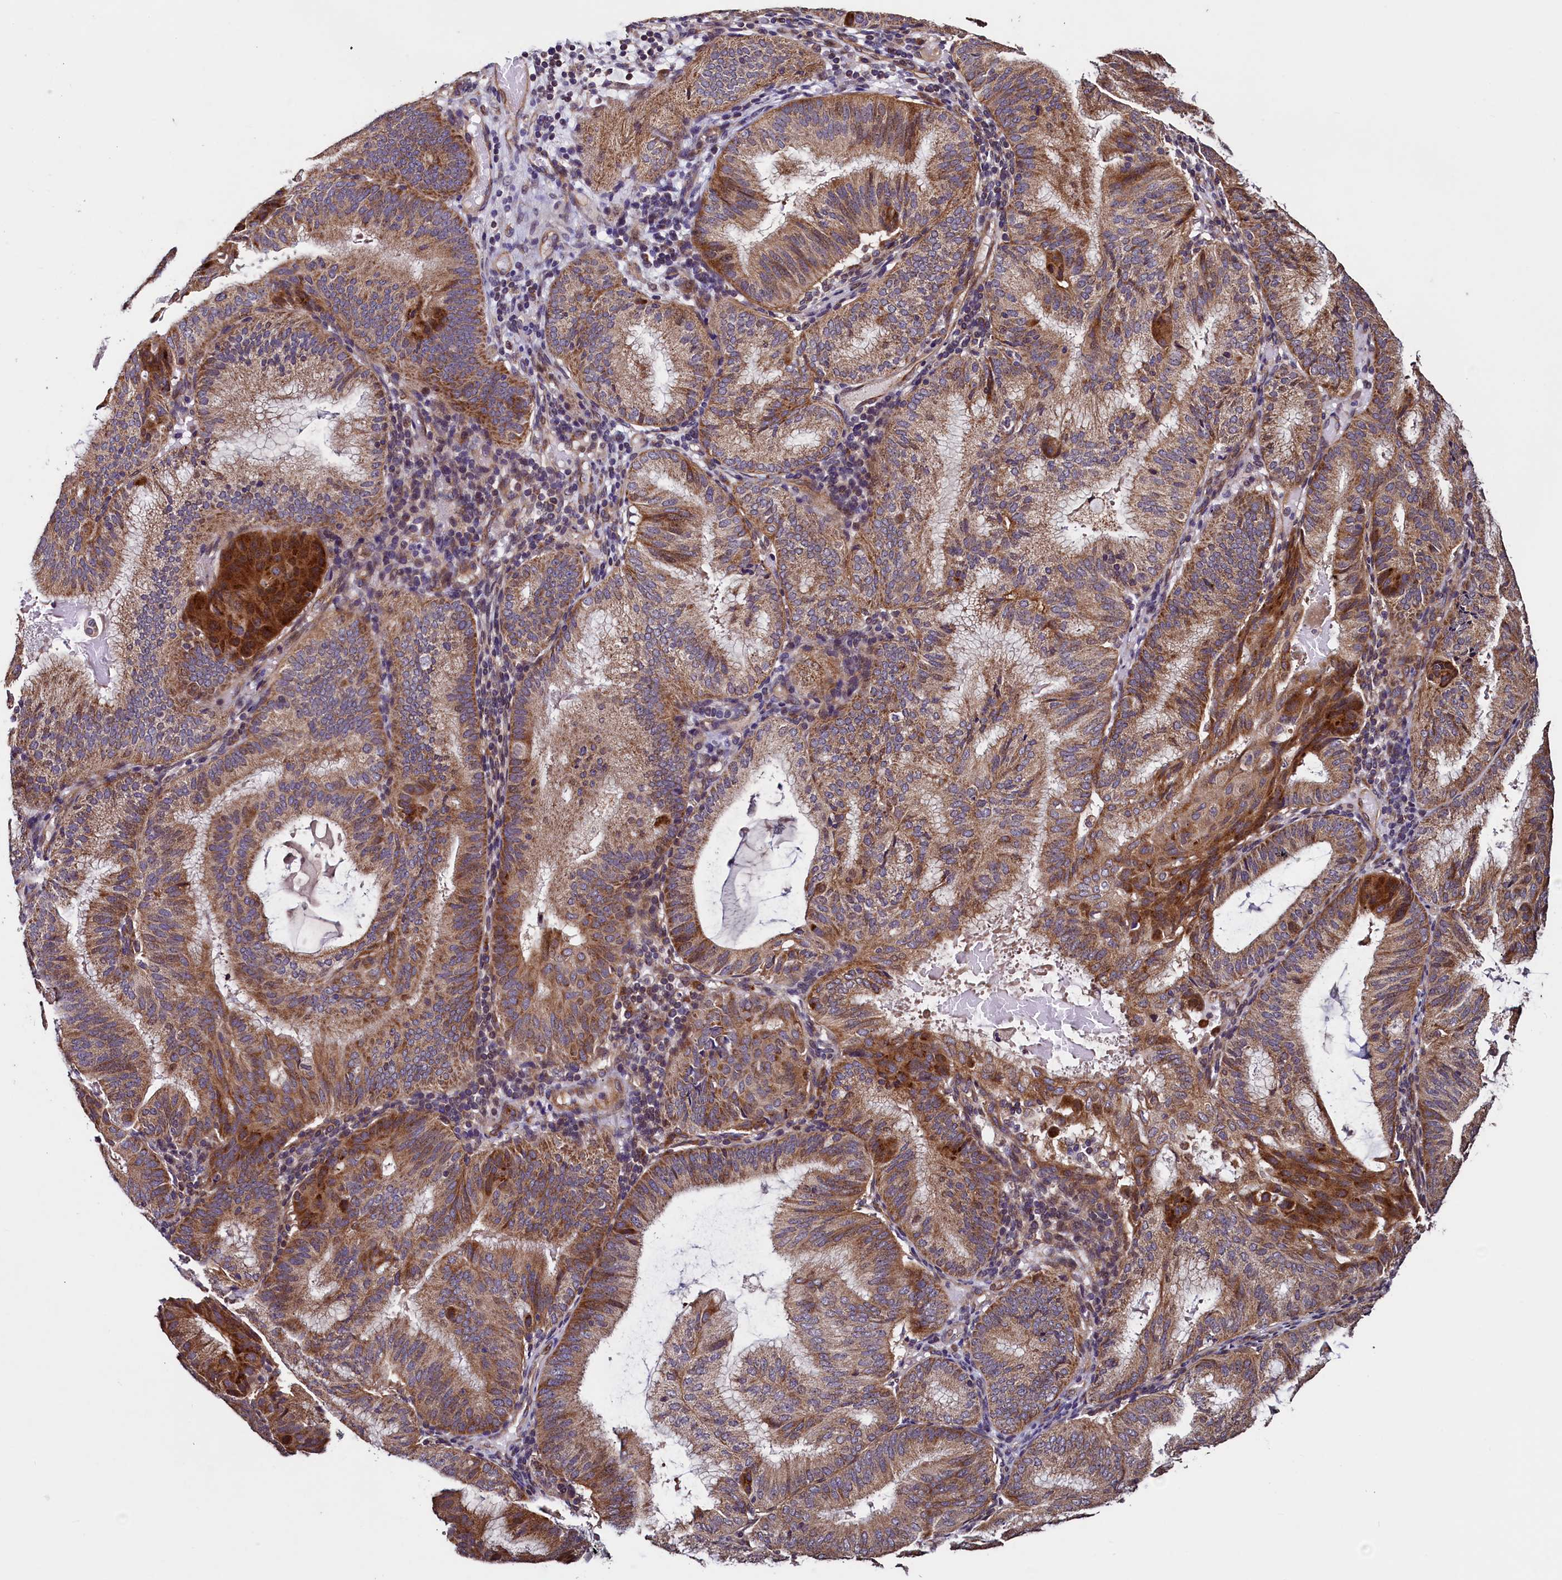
{"staining": {"intensity": "moderate", "quantity": ">75%", "location": "cytoplasmic/membranous"}, "tissue": "endometrial cancer", "cell_type": "Tumor cells", "image_type": "cancer", "snomed": [{"axis": "morphology", "description": "Adenocarcinoma, NOS"}, {"axis": "topography", "description": "Endometrium"}], "caption": "Tumor cells show medium levels of moderate cytoplasmic/membranous positivity in about >75% of cells in human endometrial cancer (adenocarcinoma).", "gene": "RBFA", "patient": {"sex": "female", "age": 49}}